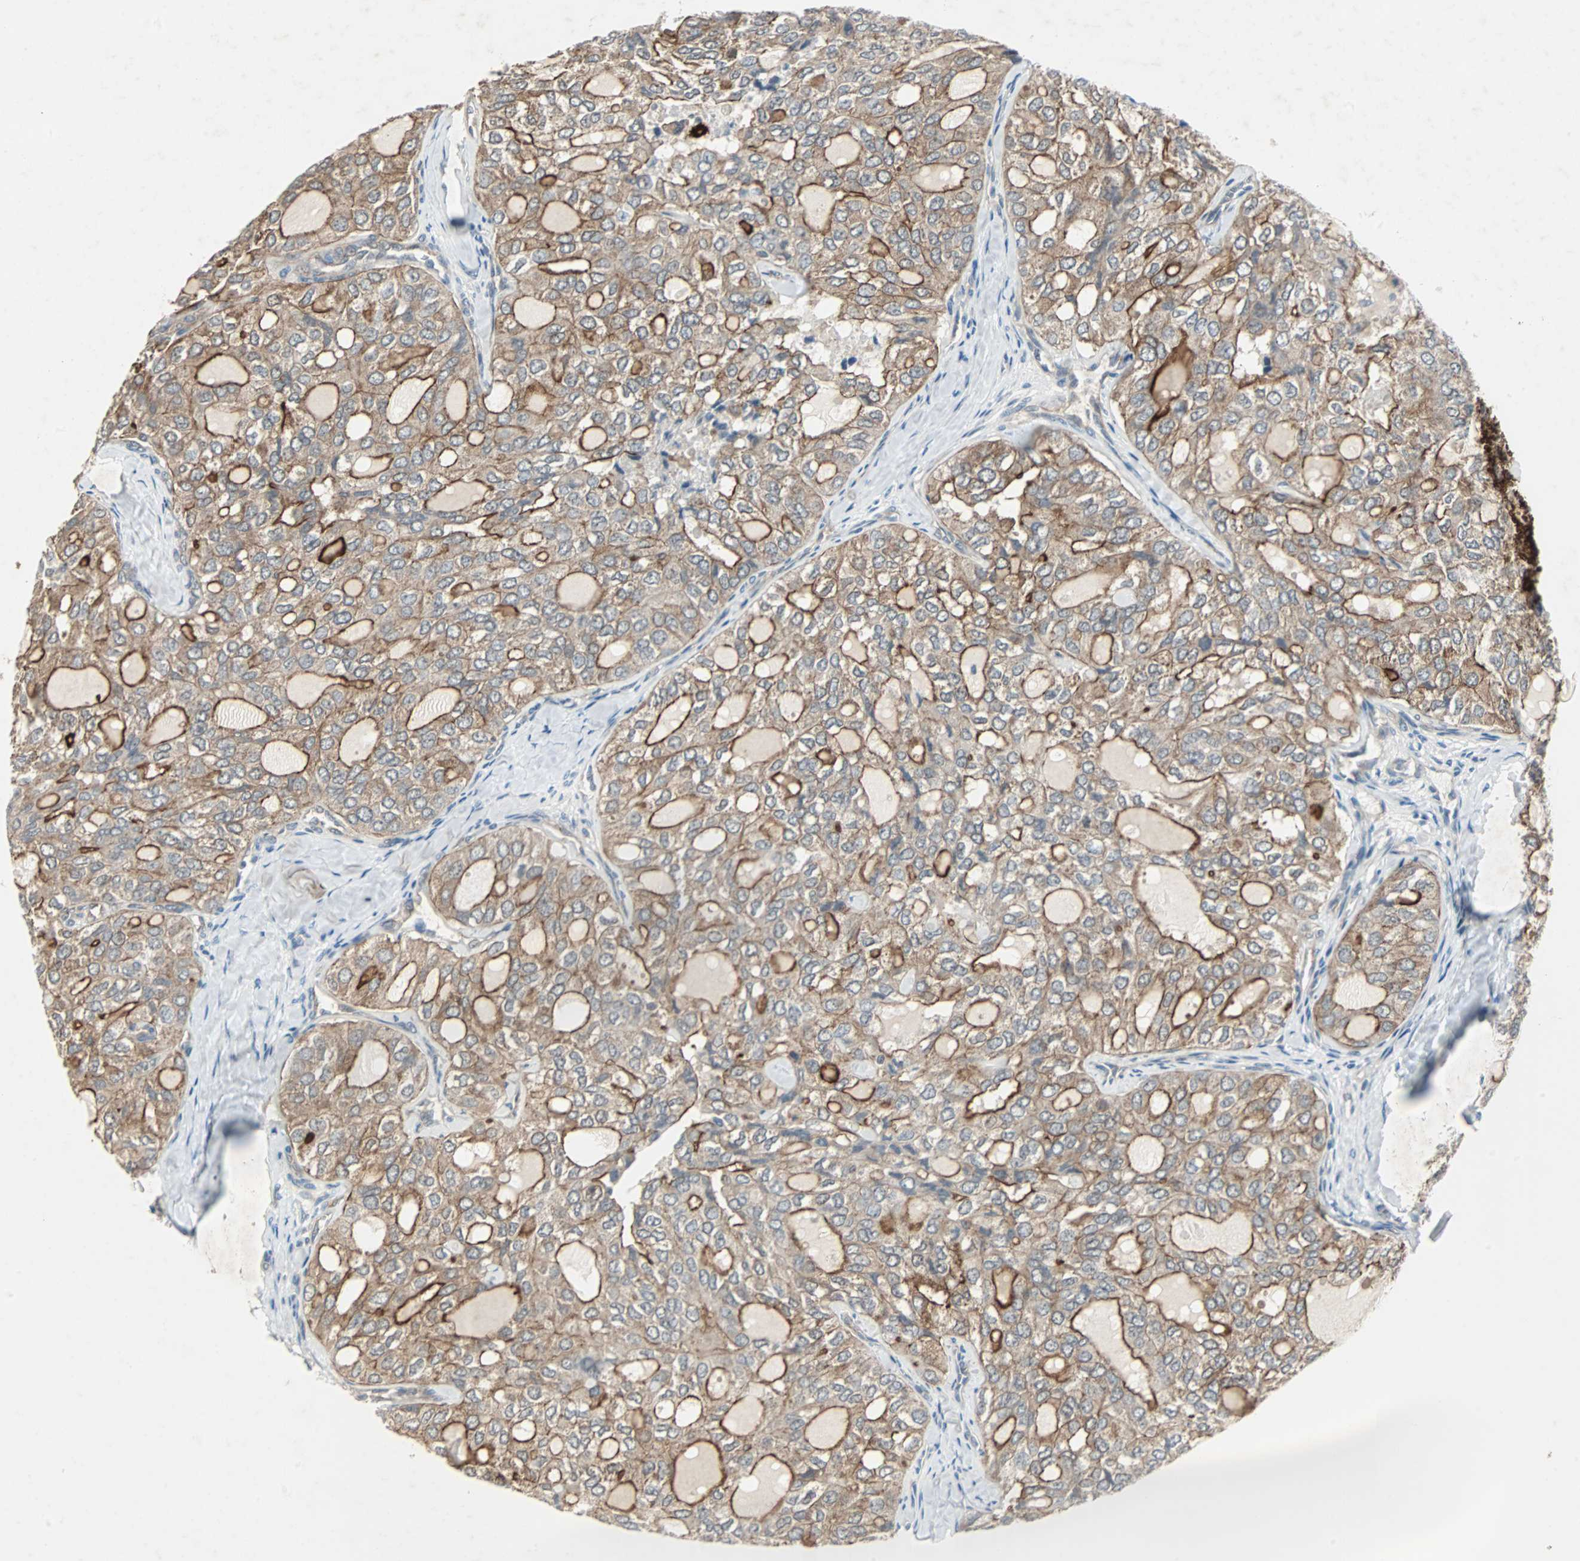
{"staining": {"intensity": "moderate", "quantity": ">75%", "location": "cytoplasmic/membranous"}, "tissue": "thyroid cancer", "cell_type": "Tumor cells", "image_type": "cancer", "snomed": [{"axis": "morphology", "description": "Follicular adenoma carcinoma, NOS"}, {"axis": "topography", "description": "Thyroid gland"}], "caption": "Immunohistochemical staining of thyroid cancer shows moderate cytoplasmic/membranous protein expression in approximately >75% of tumor cells.", "gene": "CMC2", "patient": {"sex": "male", "age": 75}}